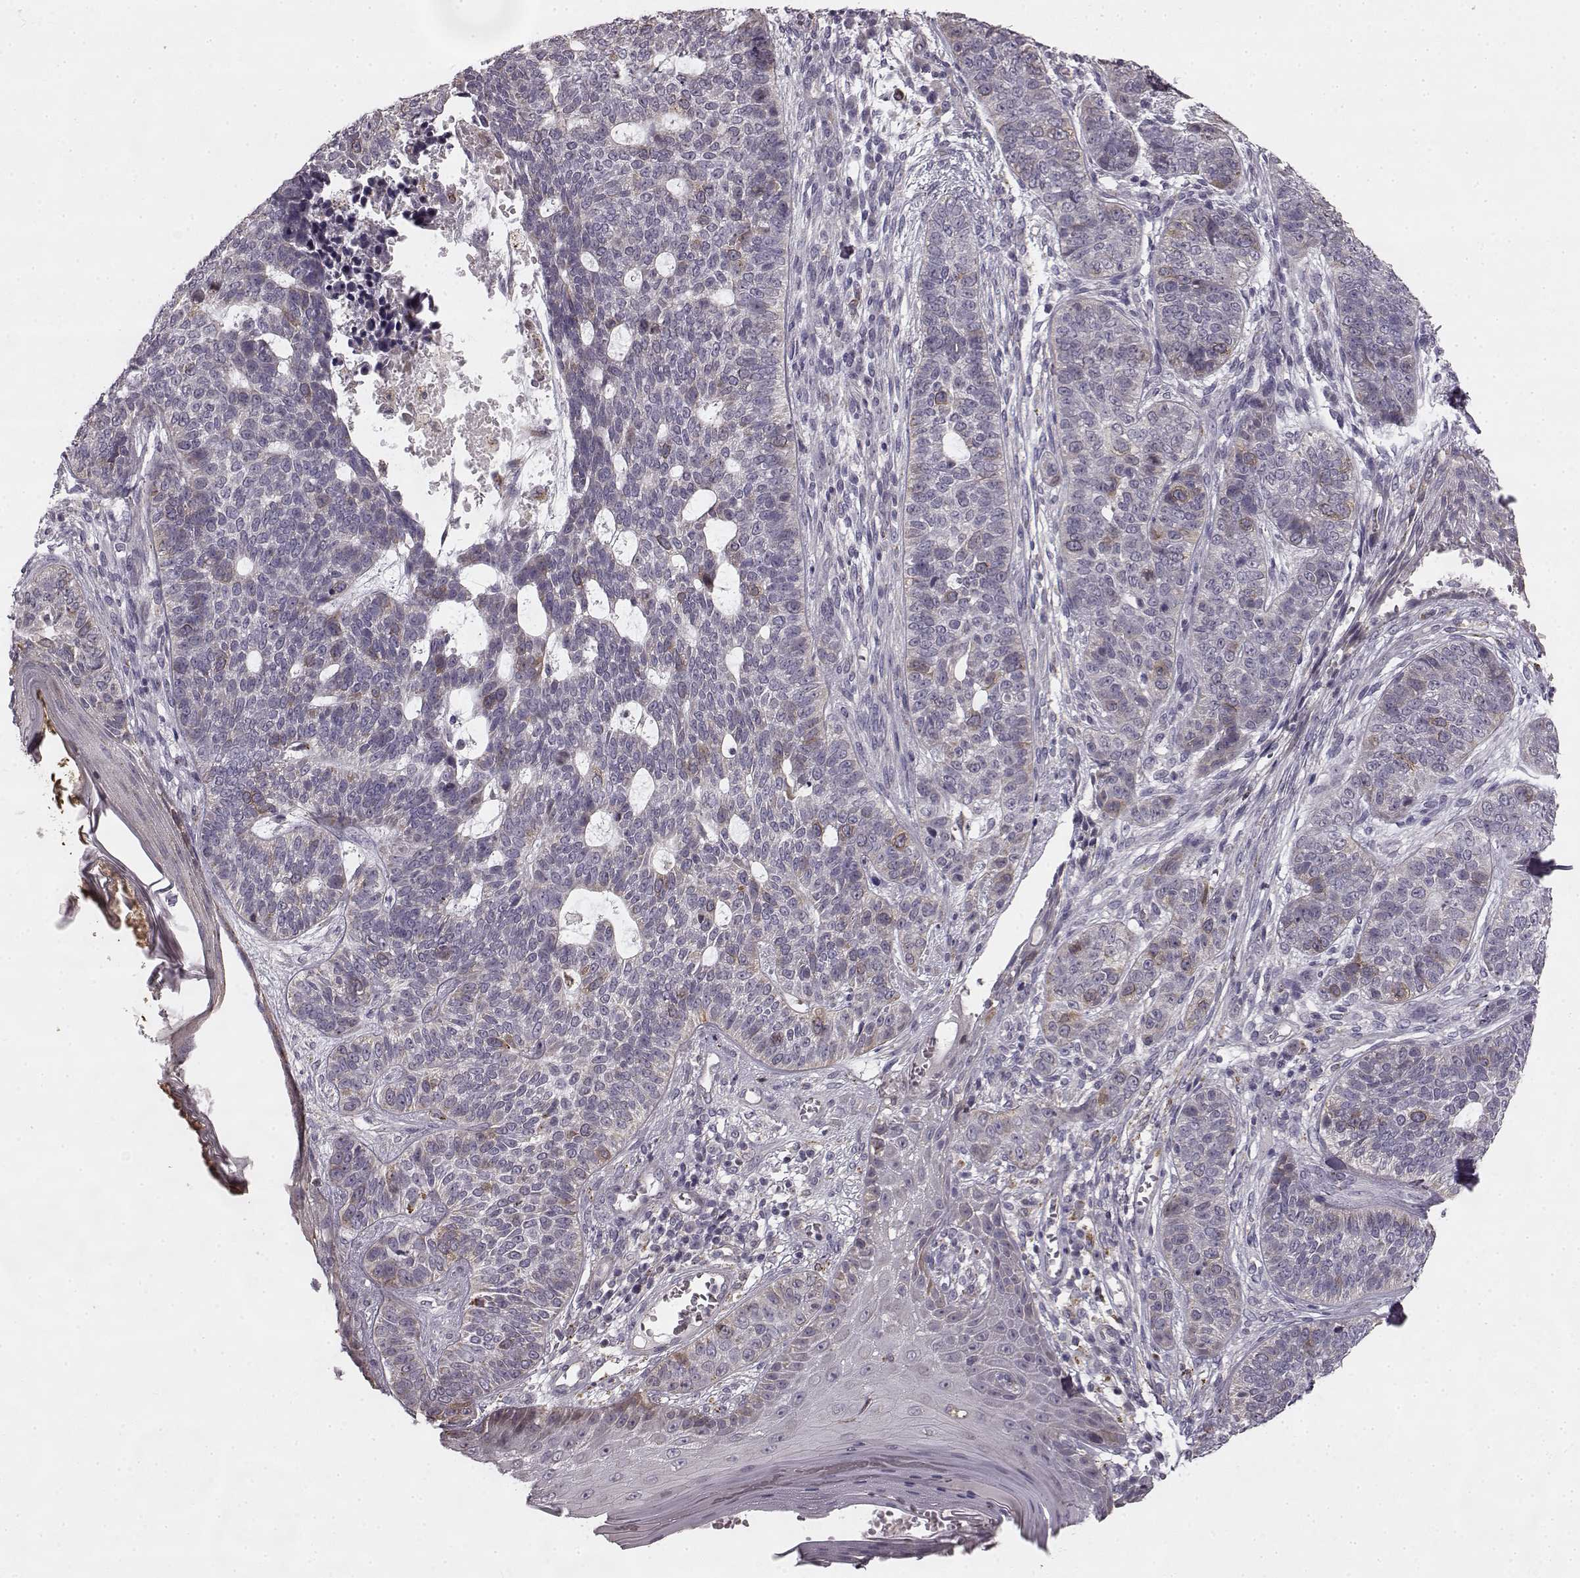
{"staining": {"intensity": "weak", "quantity": "<25%", "location": "cytoplasmic/membranous"}, "tissue": "skin cancer", "cell_type": "Tumor cells", "image_type": "cancer", "snomed": [{"axis": "morphology", "description": "Basal cell carcinoma"}, {"axis": "topography", "description": "Skin"}], "caption": "Tumor cells are negative for brown protein staining in skin cancer (basal cell carcinoma). (Stains: DAB (3,3'-diaminobenzidine) immunohistochemistry with hematoxylin counter stain, Microscopy: brightfield microscopy at high magnification).", "gene": "HMMR", "patient": {"sex": "female", "age": 69}}